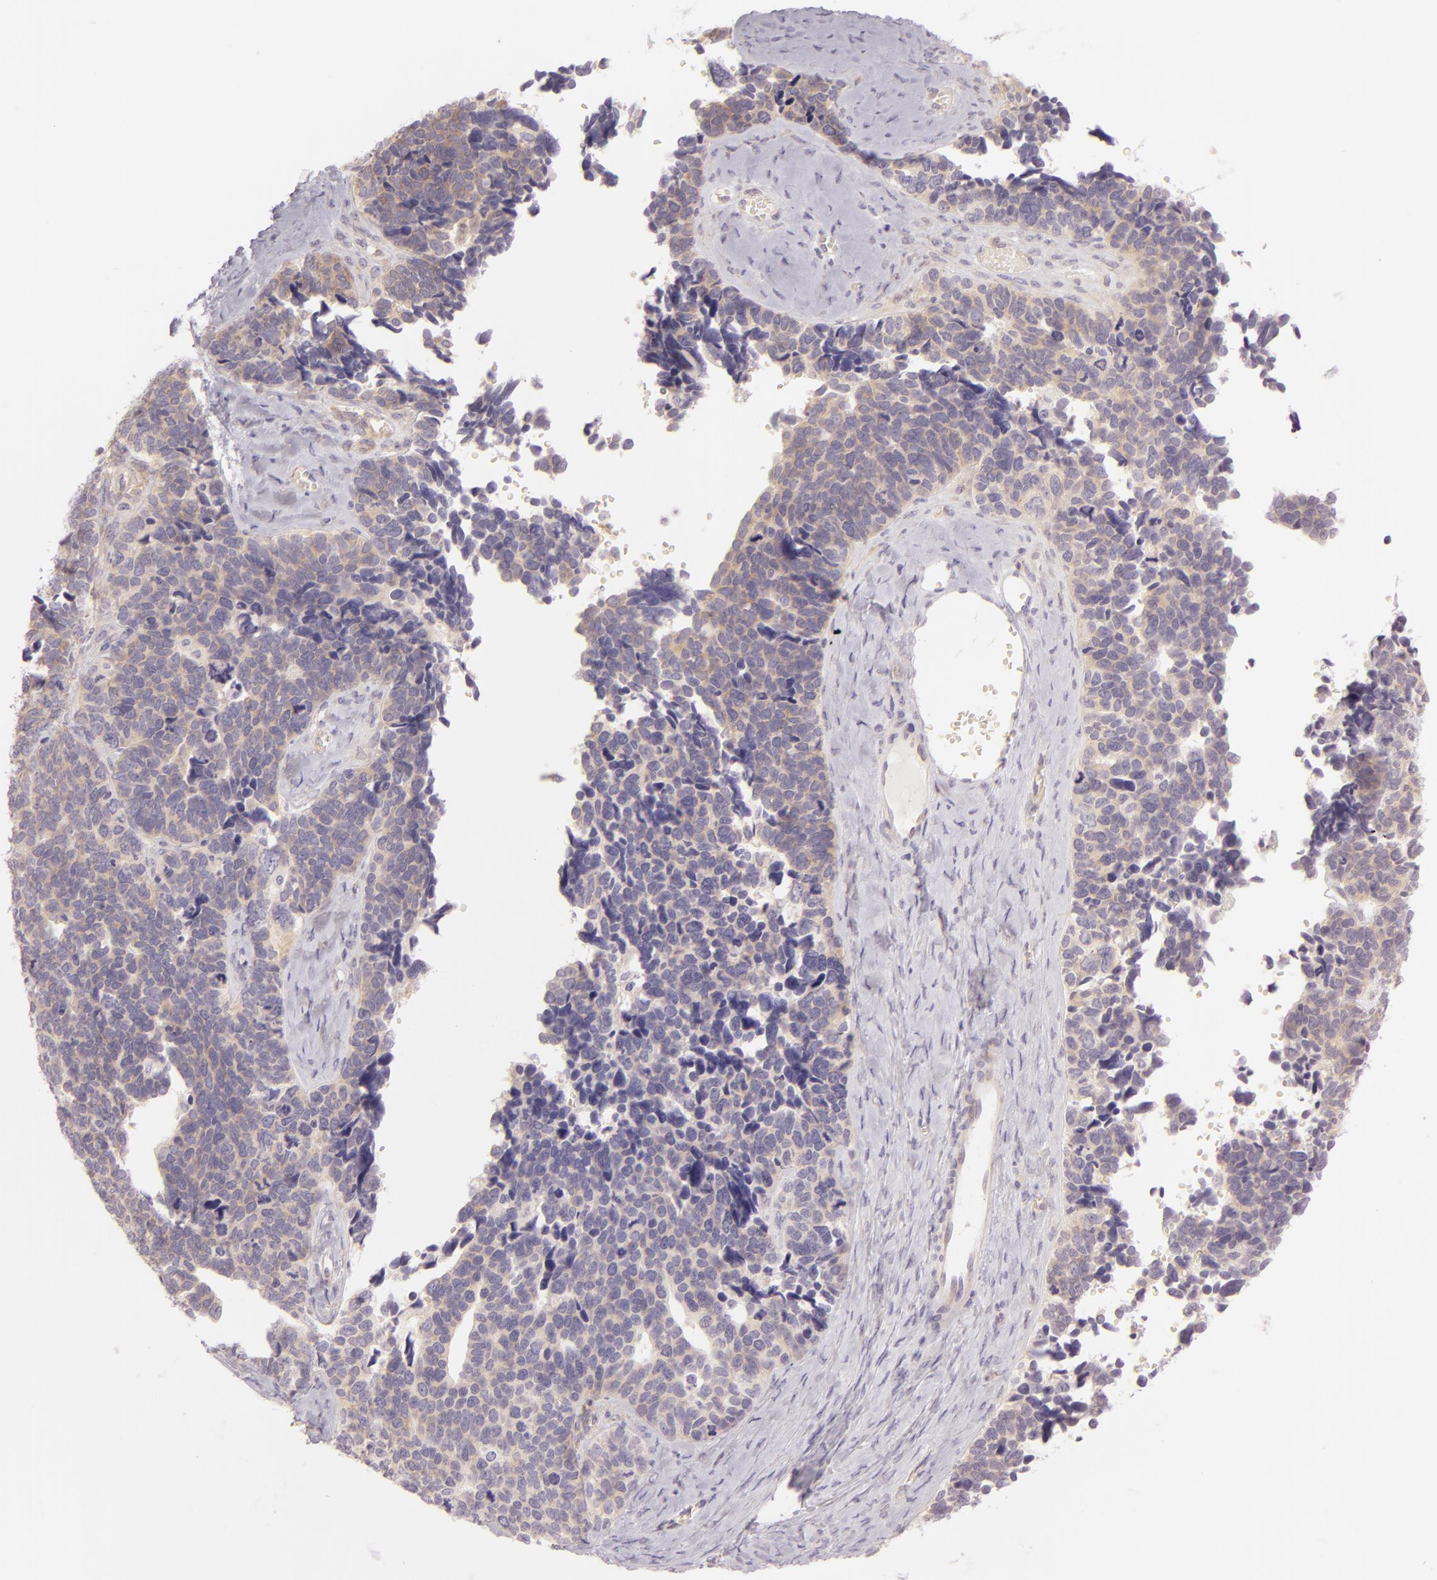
{"staining": {"intensity": "weak", "quantity": "25%-75%", "location": "cytoplasmic/membranous"}, "tissue": "ovarian cancer", "cell_type": "Tumor cells", "image_type": "cancer", "snomed": [{"axis": "morphology", "description": "Cystadenocarcinoma, serous, NOS"}, {"axis": "topography", "description": "Ovary"}], "caption": "A low amount of weak cytoplasmic/membranous expression is appreciated in approximately 25%-75% of tumor cells in ovarian cancer tissue.", "gene": "ZC3H7B", "patient": {"sex": "female", "age": 77}}